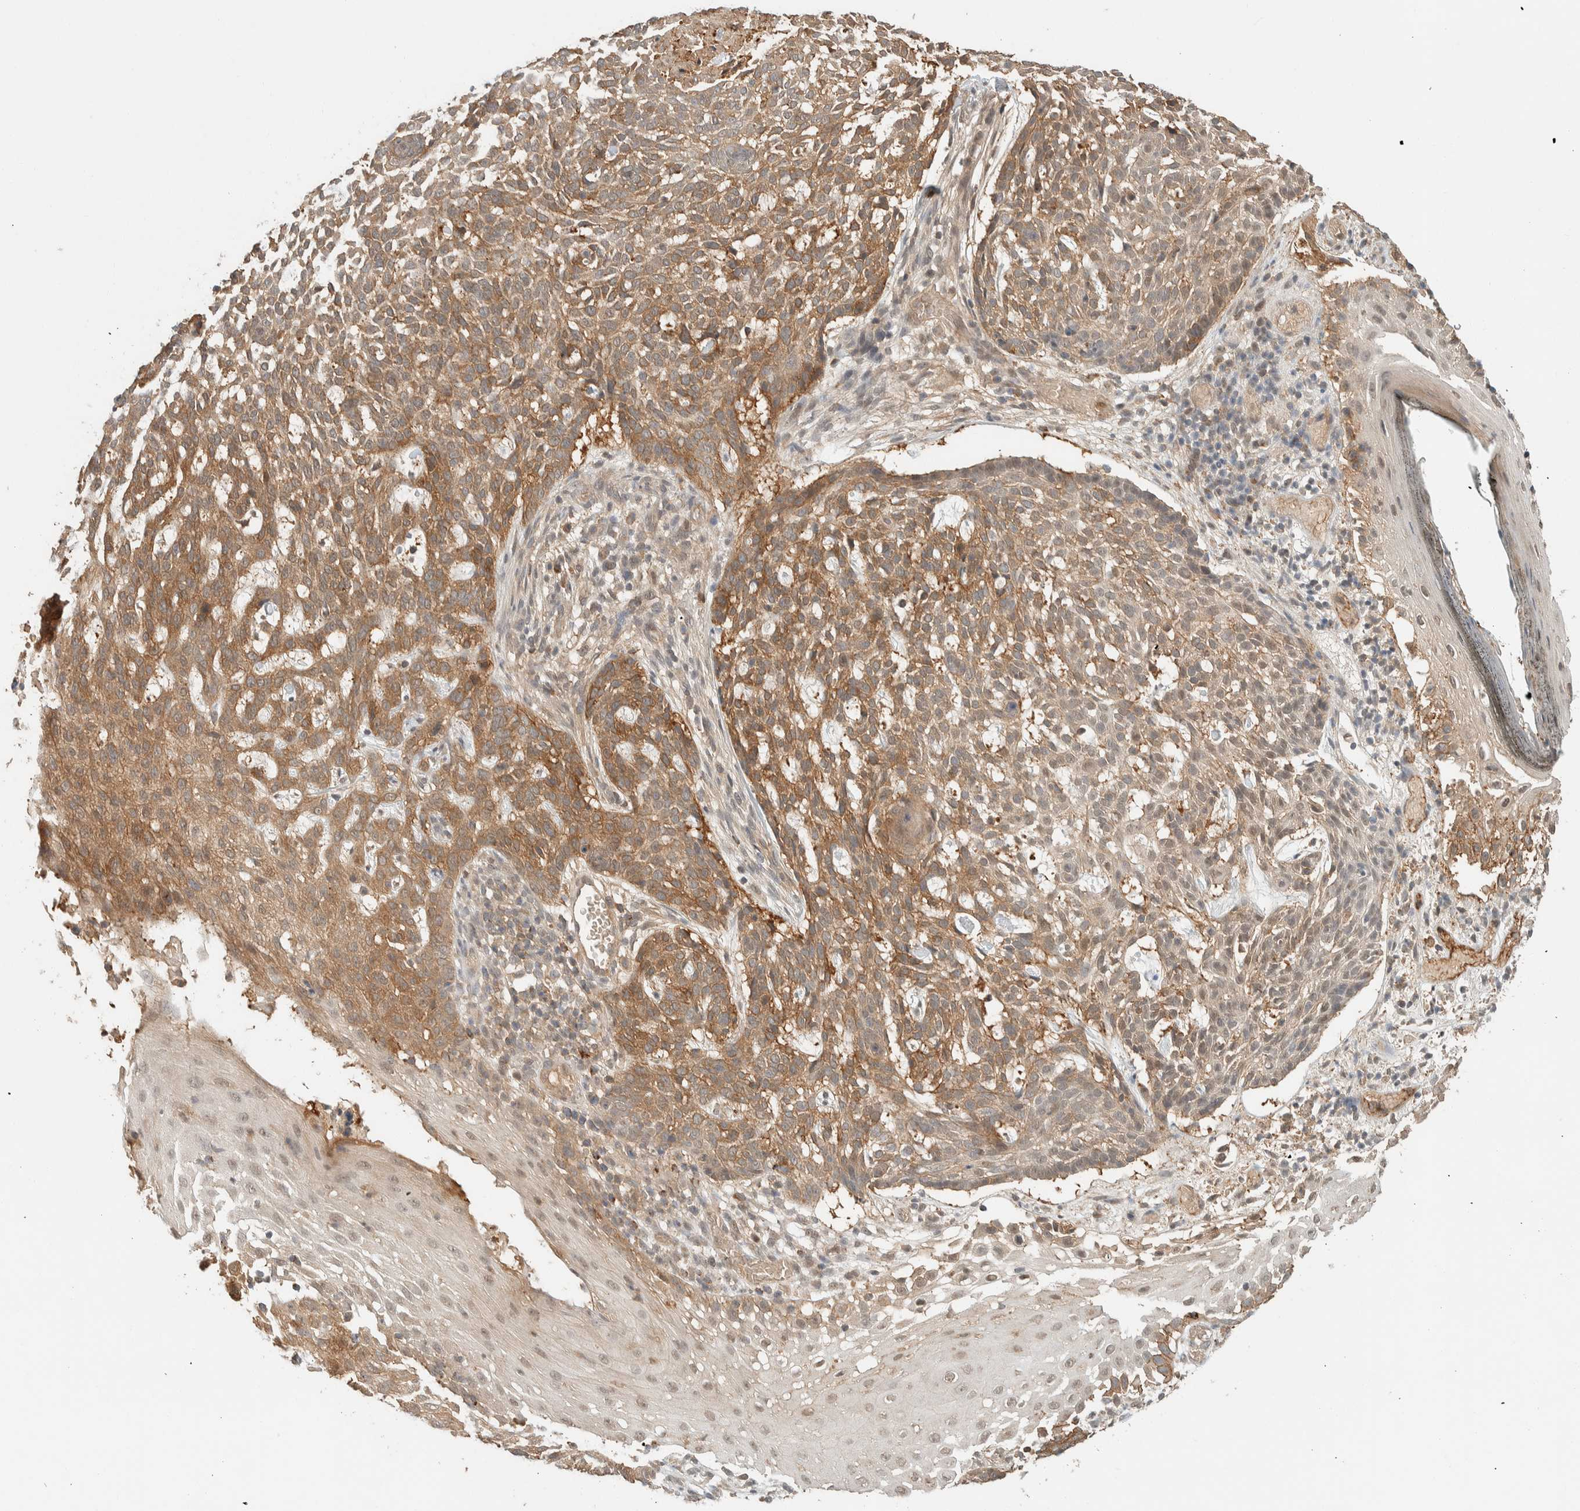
{"staining": {"intensity": "moderate", "quantity": "25%-75%", "location": "cytoplasmic/membranous"}, "tissue": "skin cancer", "cell_type": "Tumor cells", "image_type": "cancer", "snomed": [{"axis": "morphology", "description": "Basal cell carcinoma"}, {"axis": "topography", "description": "Skin"}], "caption": "This is a histology image of IHC staining of skin cancer (basal cell carcinoma), which shows moderate positivity in the cytoplasmic/membranous of tumor cells.", "gene": "ZNF567", "patient": {"sex": "female", "age": 64}}